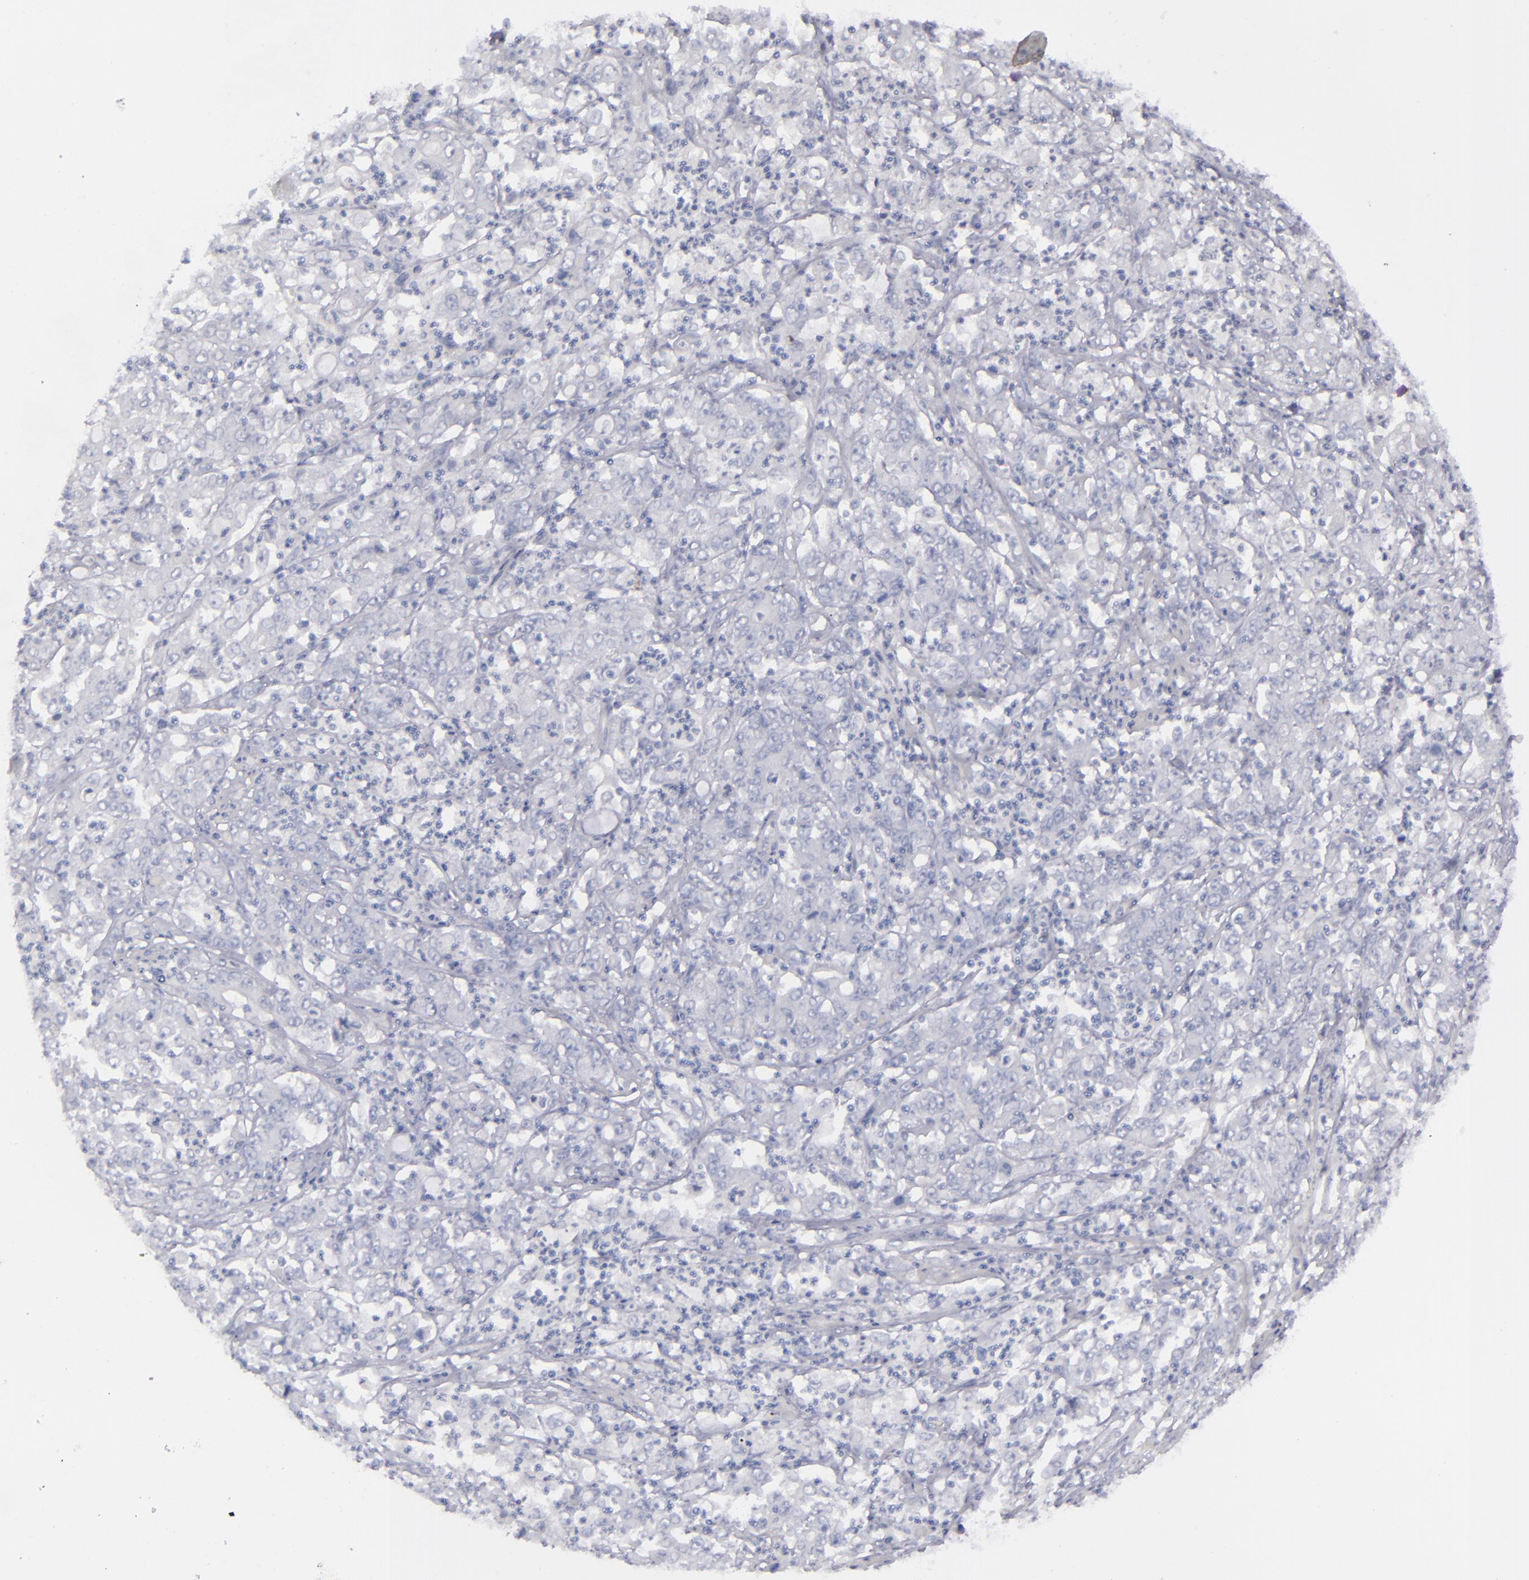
{"staining": {"intensity": "negative", "quantity": "none", "location": "none"}, "tissue": "stomach cancer", "cell_type": "Tumor cells", "image_type": "cancer", "snomed": [{"axis": "morphology", "description": "Adenocarcinoma, NOS"}, {"axis": "topography", "description": "Stomach, lower"}], "caption": "Immunohistochemistry (IHC) histopathology image of neoplastic tissue: human stomach adenocarcinoma stained with DAB (3,3'-diaminobenzidine) displays no significant protein staining in tumor cells.", "gene": "CD22", "patient": {"sex": "female", "age": 71}}